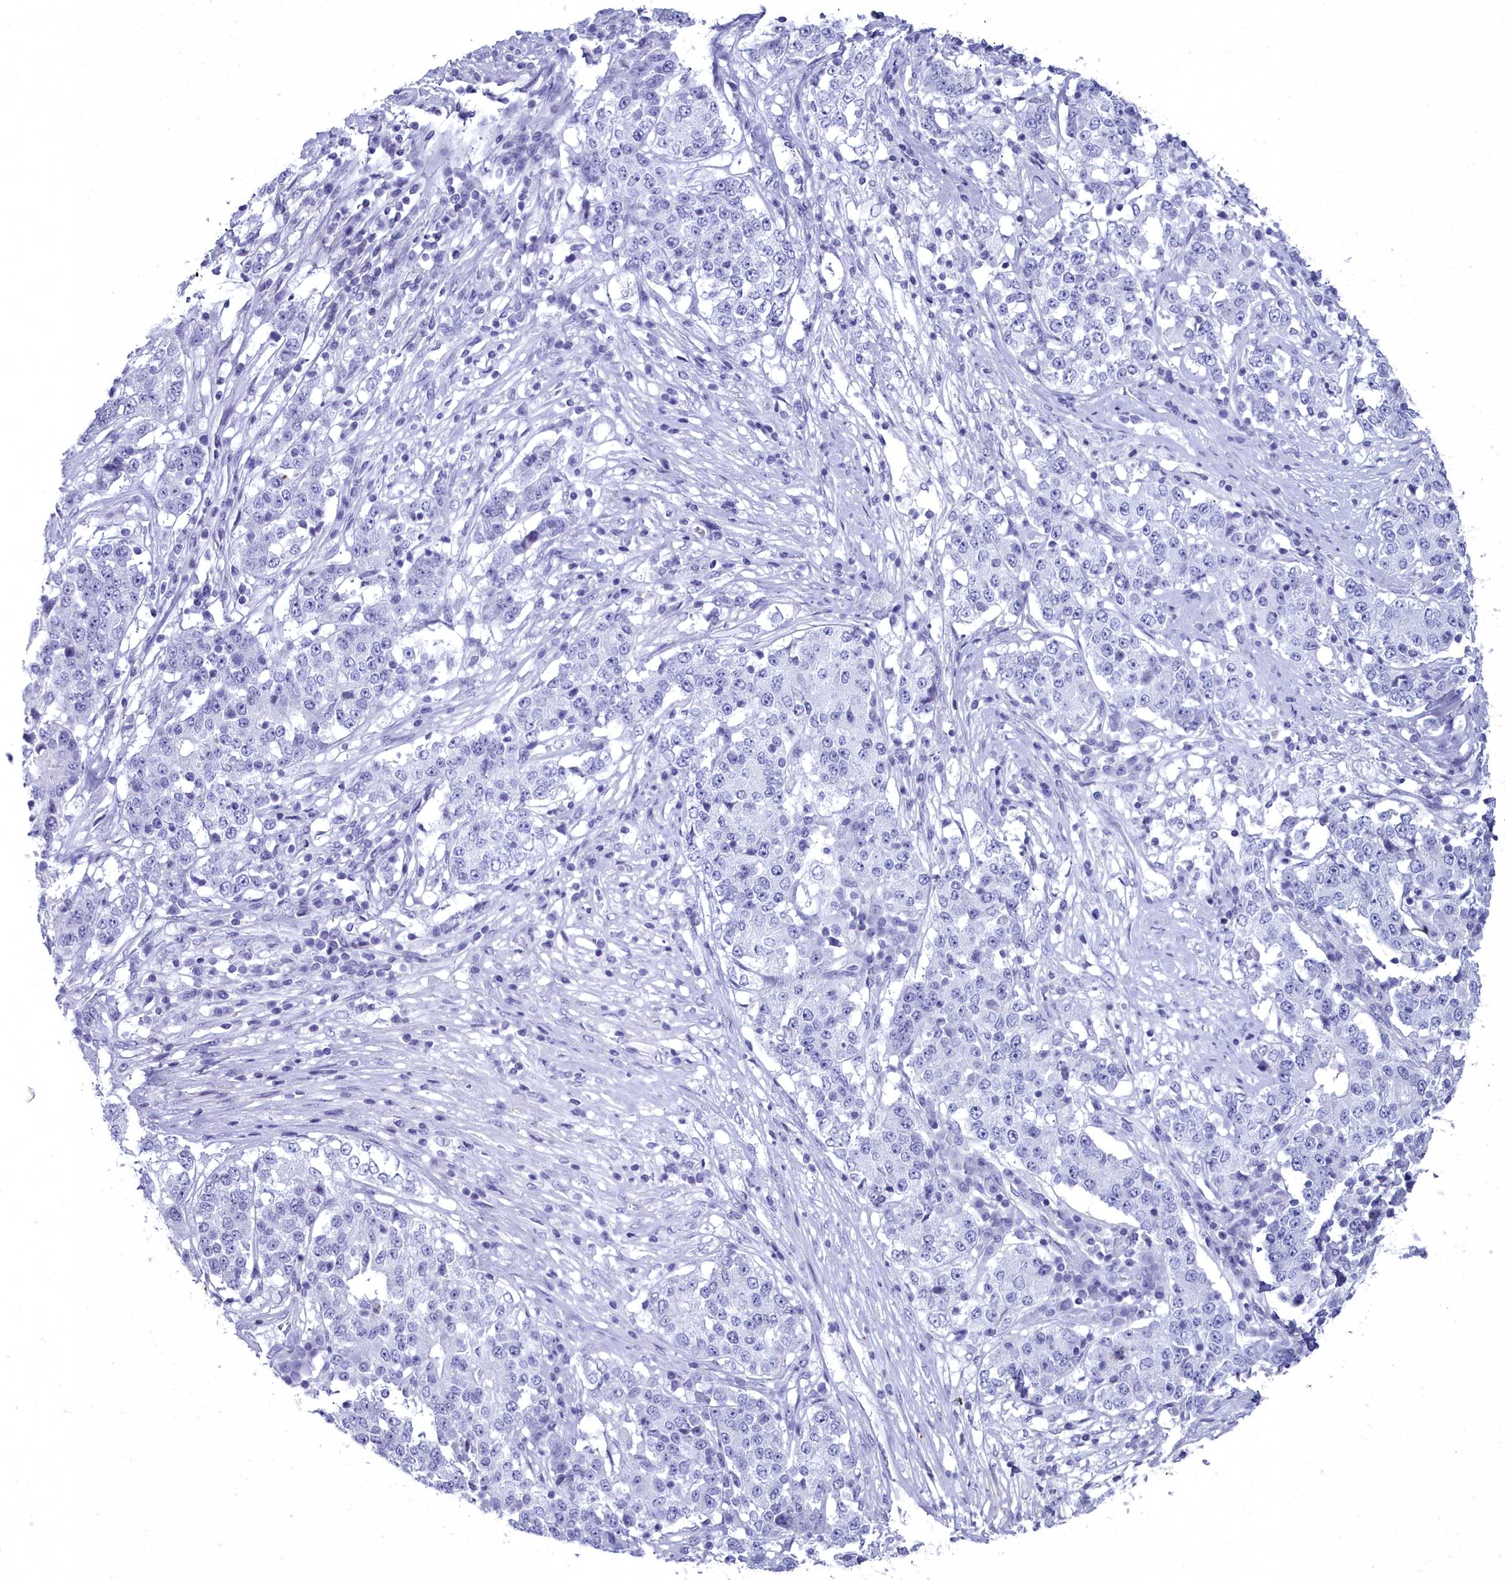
{"staining": {"intensity": "negative", "quantity": "none", "location": "none"}, "tissue": "stomach cancer", "cell_type": "Tumor cells", "image_type": "cancer", "snomed": [{"axis": "morphology", "description": "Adenocarcinoma, NOS"}, {"axis": "topography", "description": "Stomach"}], "caption": "Immunohistochemistry of human stomach adenocarcinoma demonstrates no positivity in tumor cells.", "gene": "MAP6", "patient": {"sex": "male", "age": 59}}